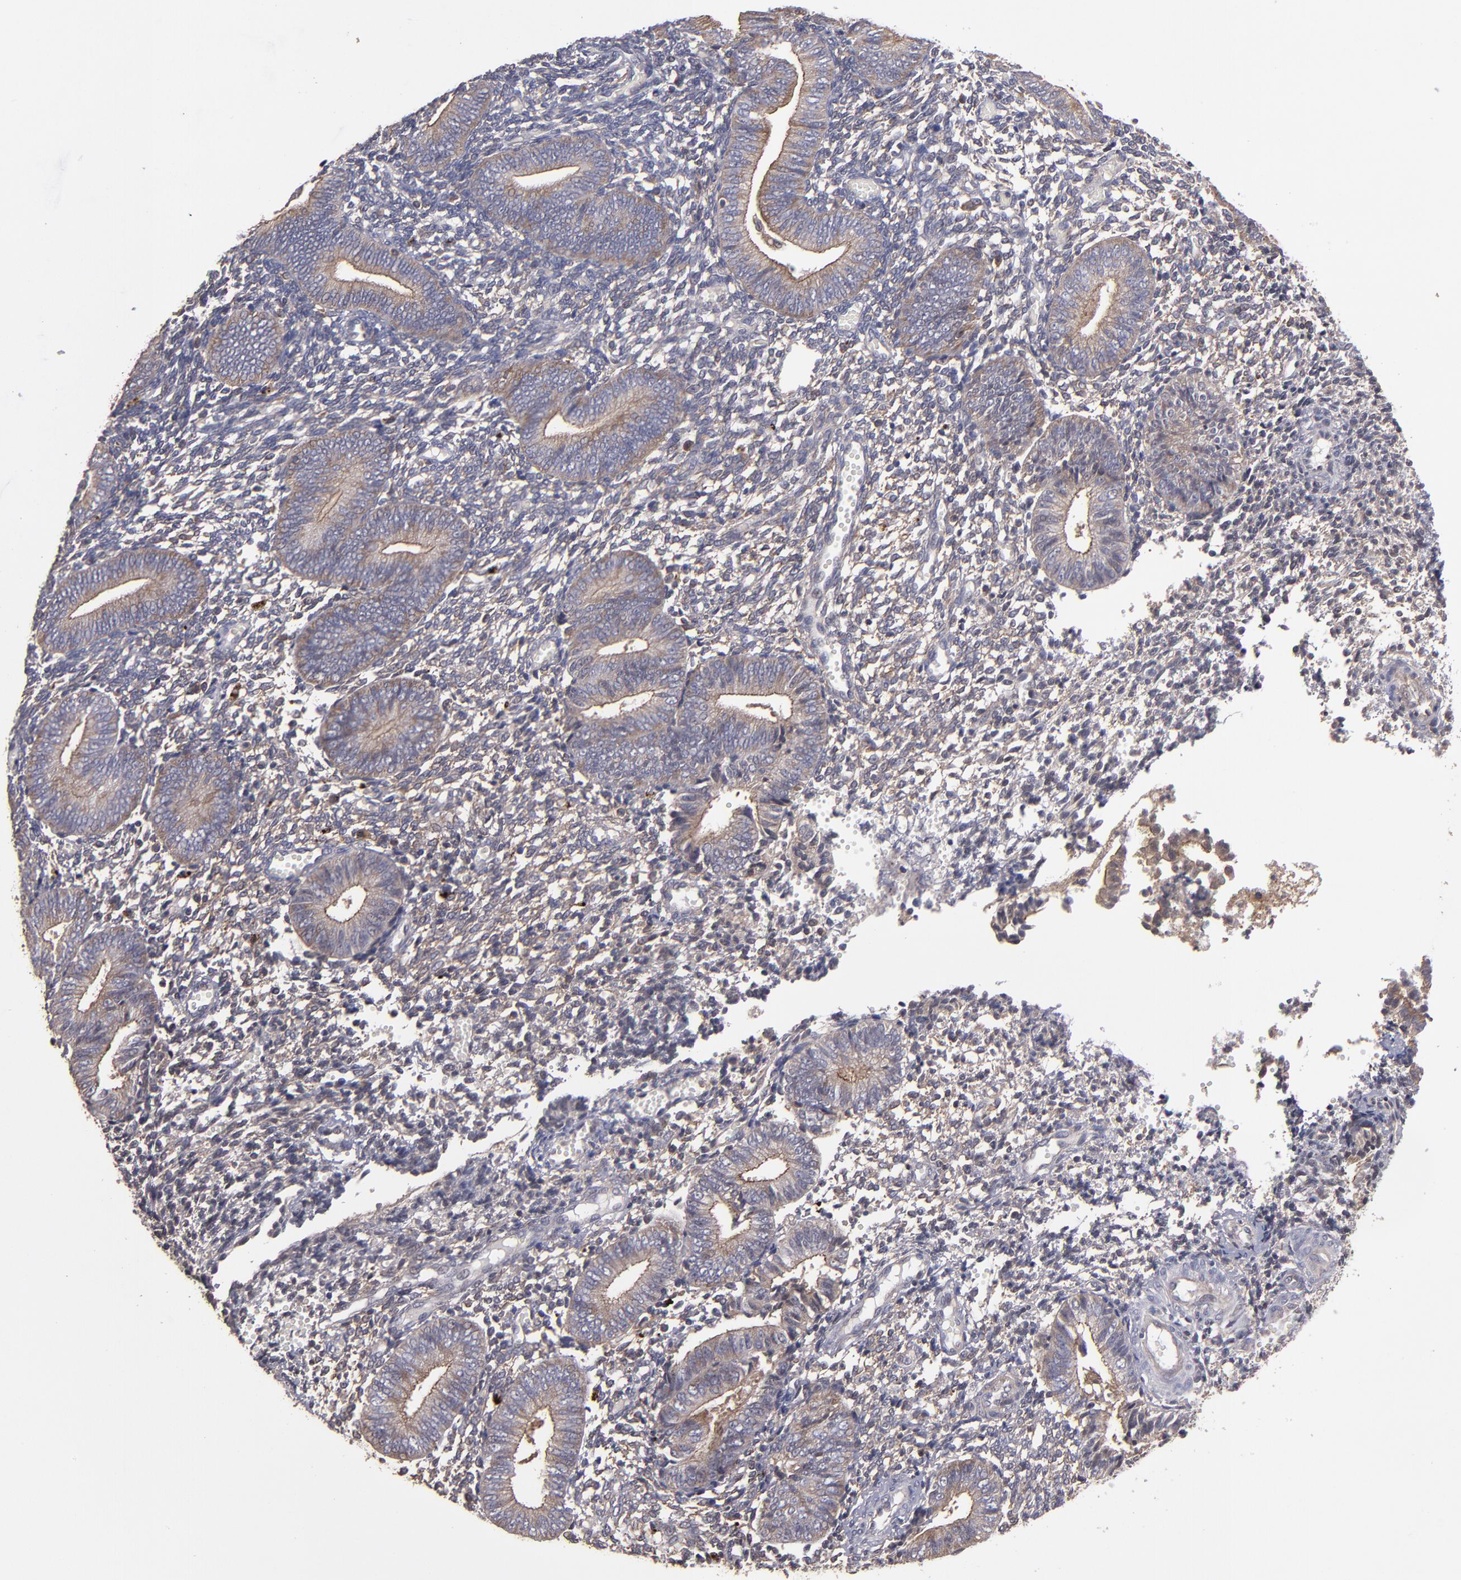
{"staining": {"intensity": "weak", "quantity": "<25%", "location": "cytoplasmic/membranous"}, "tissue": "endometrium", "cell_type": "Cells in endometrial stroma", "image_type": "normal", "snomed": [{"axis": "morphology", "description": "Normal tissue, NOS"}, {"axis": "topography", "description": "Uterus"}, {"axis": "topography", "description": "Endometrium"}], "caption": "Protein analysis of unremarkable endometrium shows no significant staining in cells in endometrial stroma.", "gene": "NF2", "patient": {"sex": "female", "age": 33}}